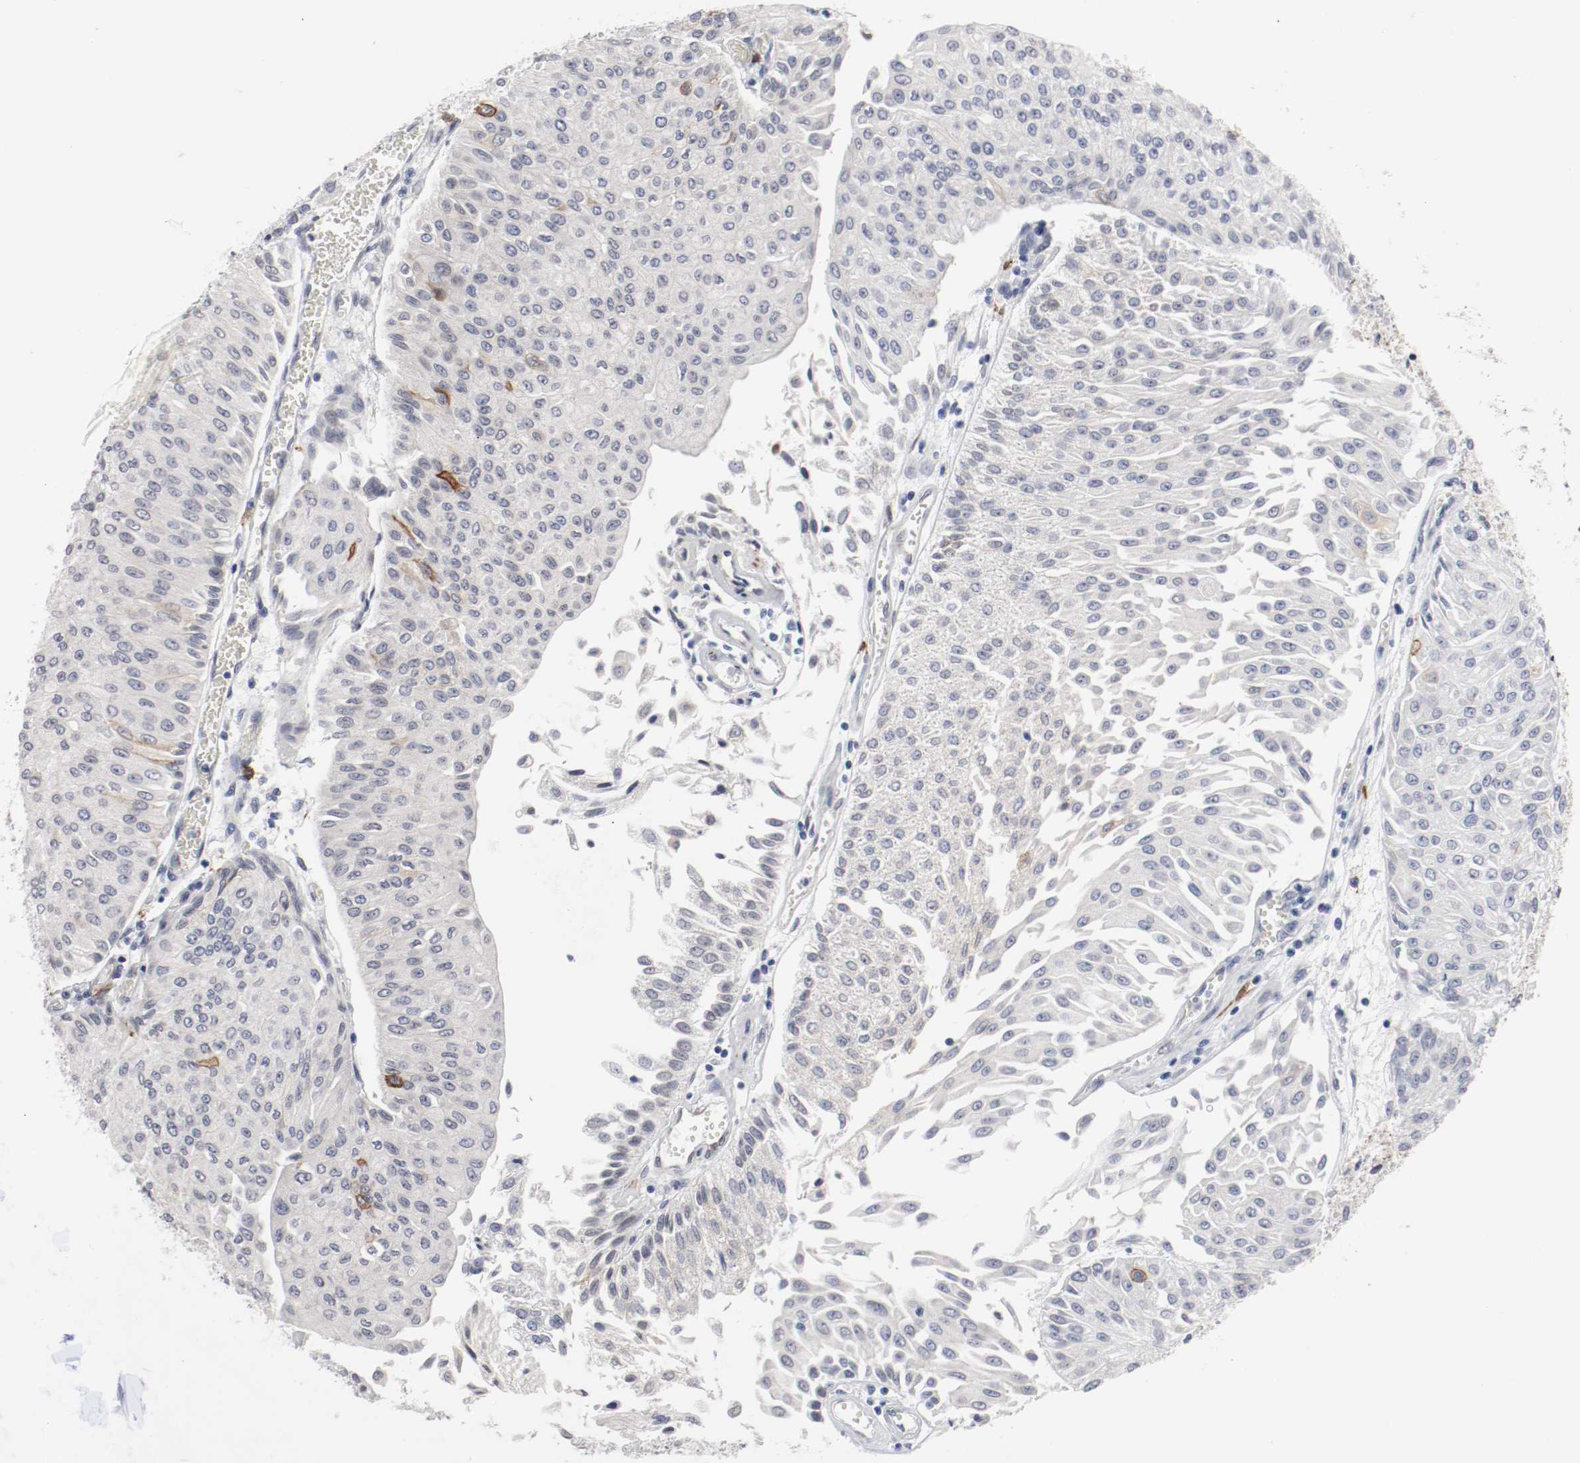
{"staining": {"intensity": "negative", "quantity": "none", "location": "none"}, "tissue": "urothelial cancer", "cell_type": "Tumor cells", "image_type": "cancer", "snomed": [{"axis": "morphology", "description": "Urothelial carcinoma, Low grade"}, {"axis": "topography", "description": "Urinary bladder"}], "caption": "There is no significant staining in tumor cells of urothelial cancer. (Brightfield microscopy of DAB IHC at high magnification).", "gene": "KIT", "patient": {"sex": "male", "age": 86}}